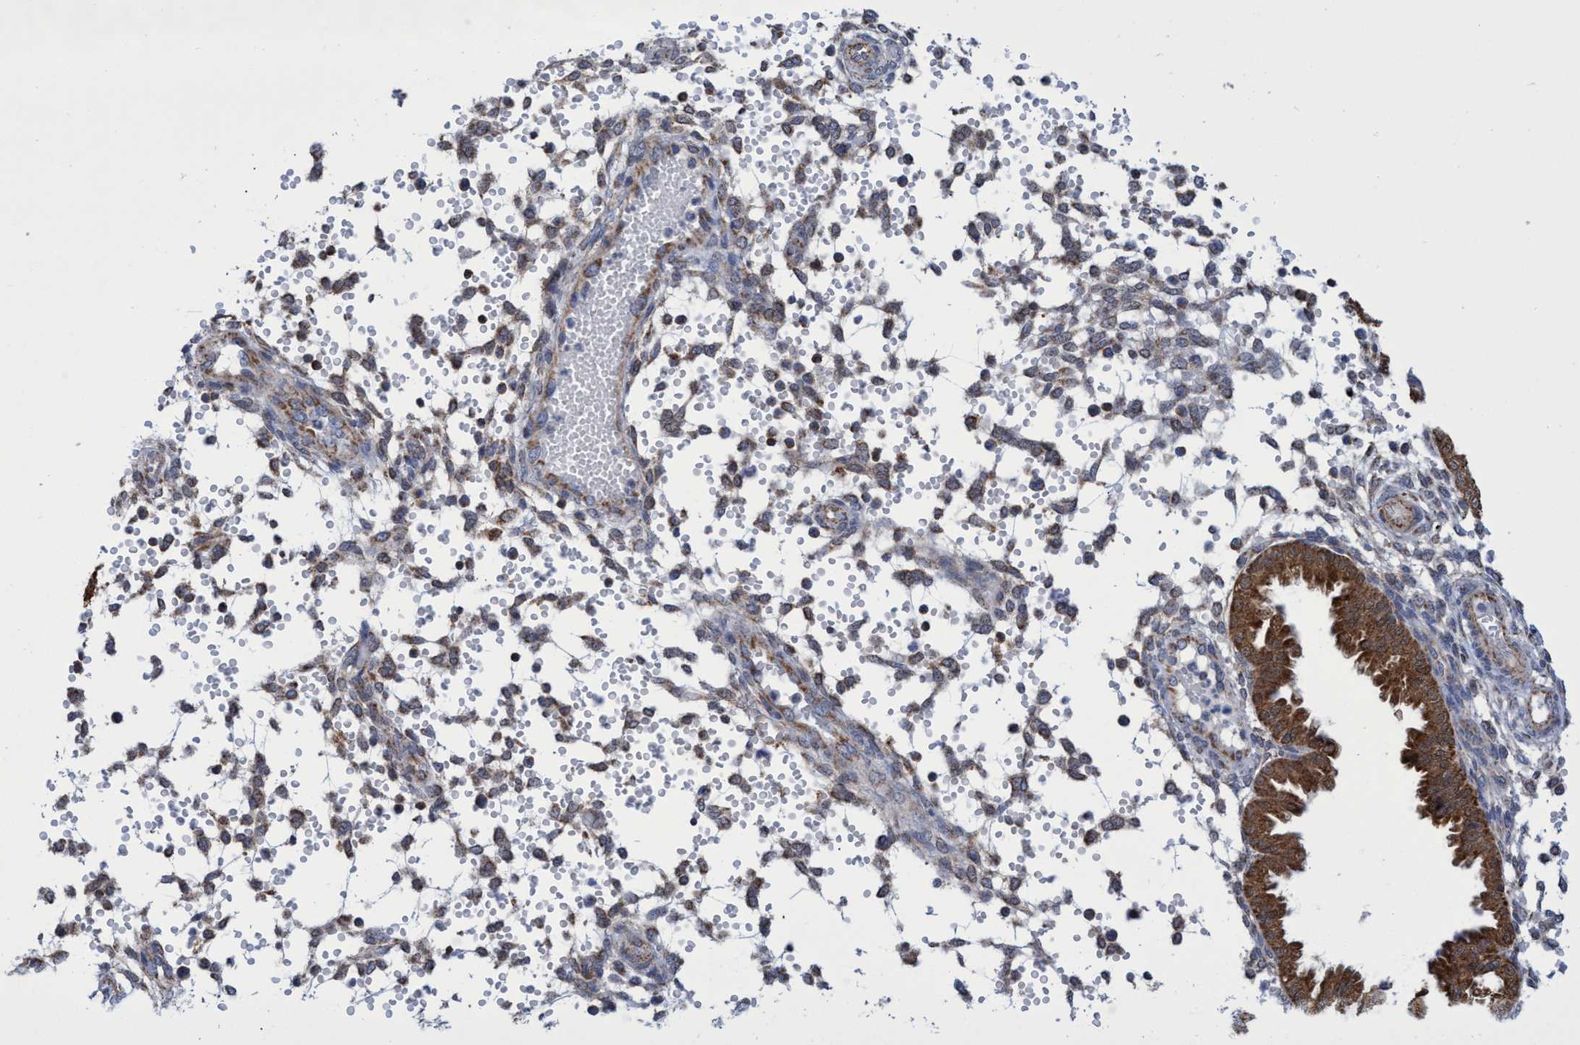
{"staining": {"intensity": "weak", "quantity": "<25%", "location": "cytoplasmic/membranous"}, "tissue": "endometrium", "cell_type": "Cells in endometrial stroma", "image_type": "normal", "snomed": [{"axis": "morphology", "description": "Normal tissue, NOS"}, {"axis": "topography", "description": "Endometrium"}], "caption": "Endometrium stained for a protein using immunohistochemistry (IHC) demonstrates no expression cells in endometrial stroma.", "gene": "CRYZ", "patient": {"sex": "female", "age": 33}}